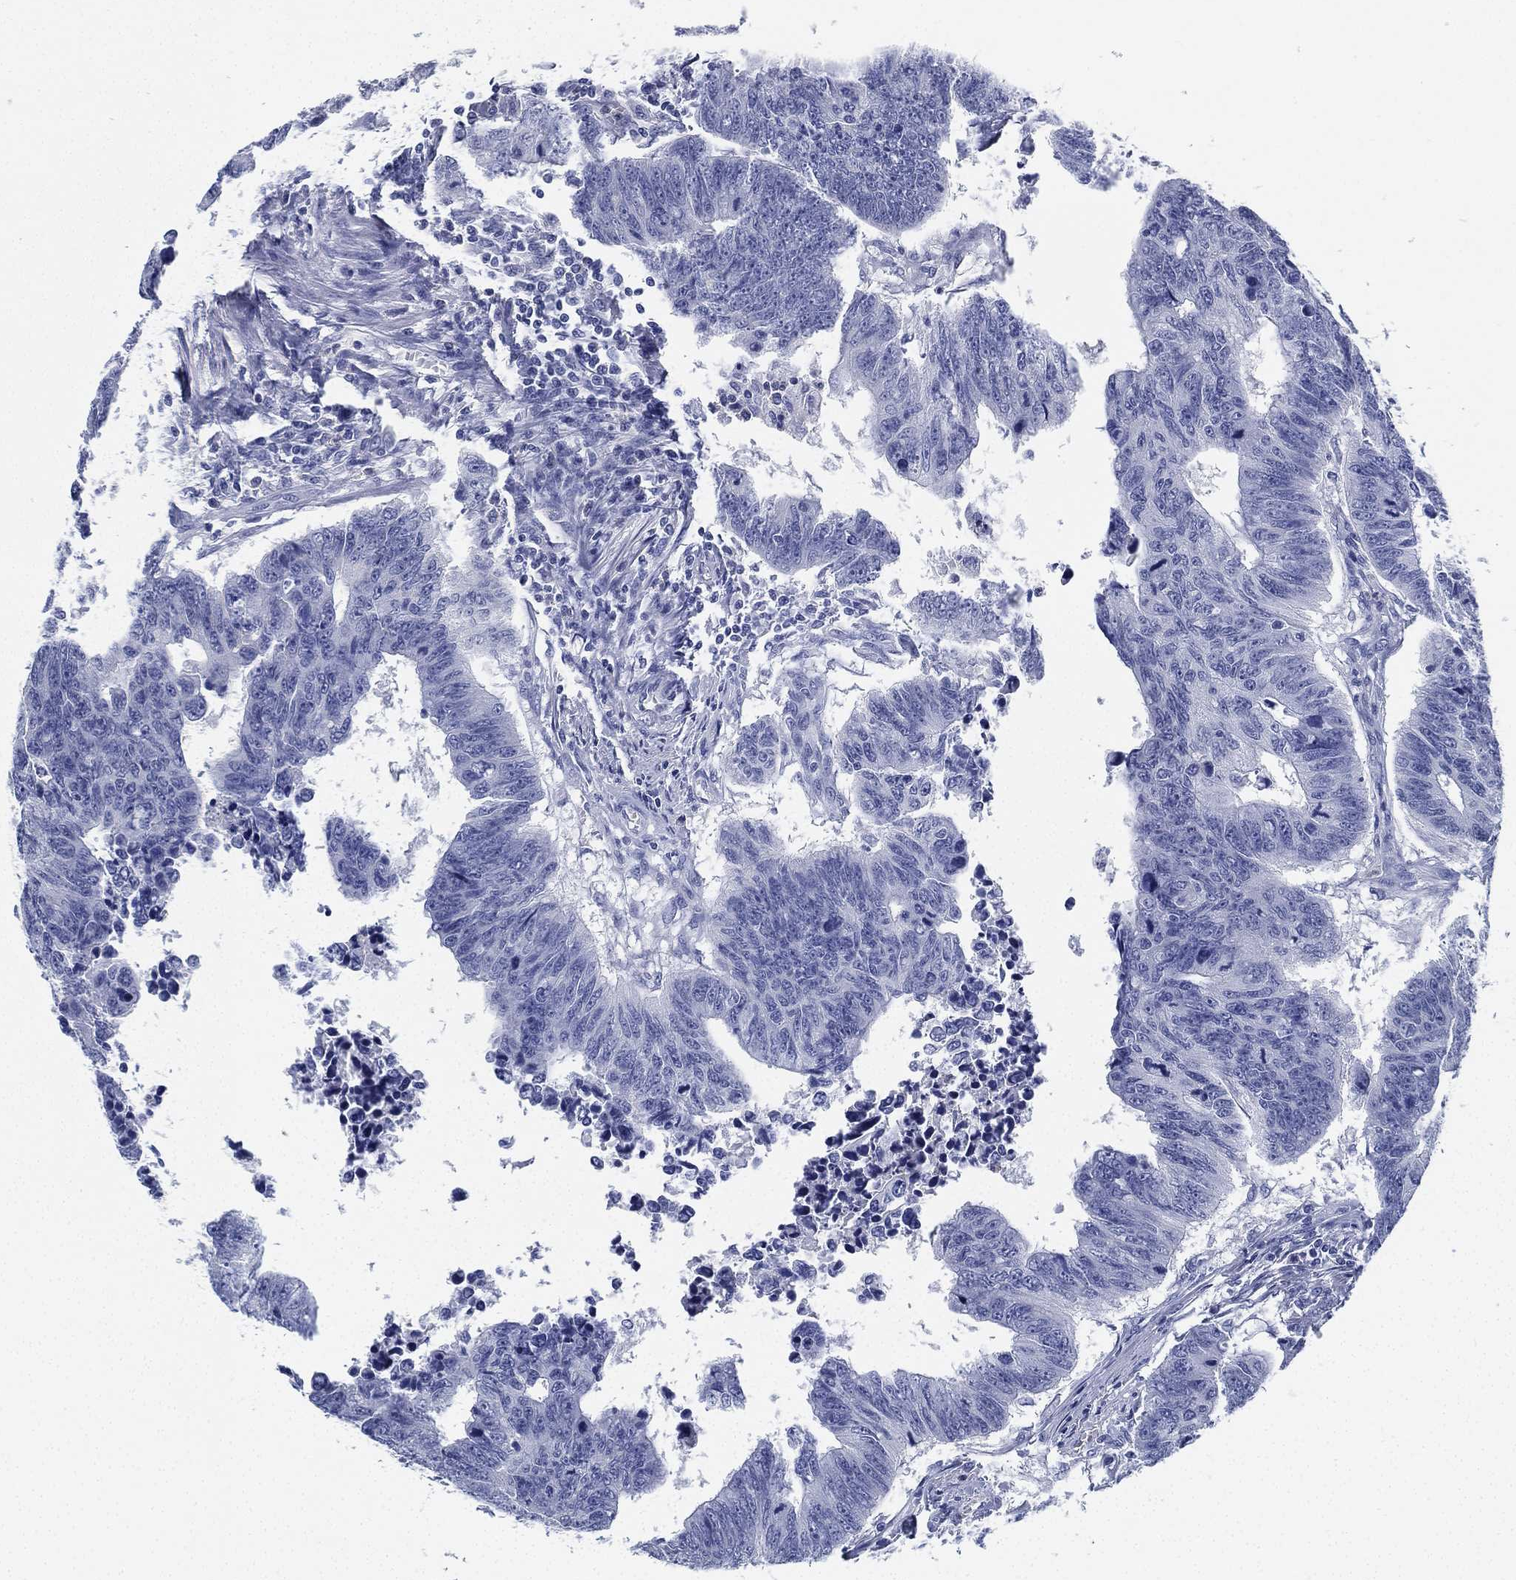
{"staining": {"intensity": "negative", "quantity": "none", "location": "none"}, "tissue": "colorectal cancer", "cell_type": "Tumor cells", "image_type": "cancer", "snomed": [{"axis": "morphology", "description": "Adenocarcinoma, NOS"}, {"axis": "topography", "description": "Rectum"}], "caption": "Protein analysis of adenocarcinoma (colorectal) reveals no significant expression in tumor cells.", "gene": "DEFB121", "patient": {"sex": "female", "age": 85}}